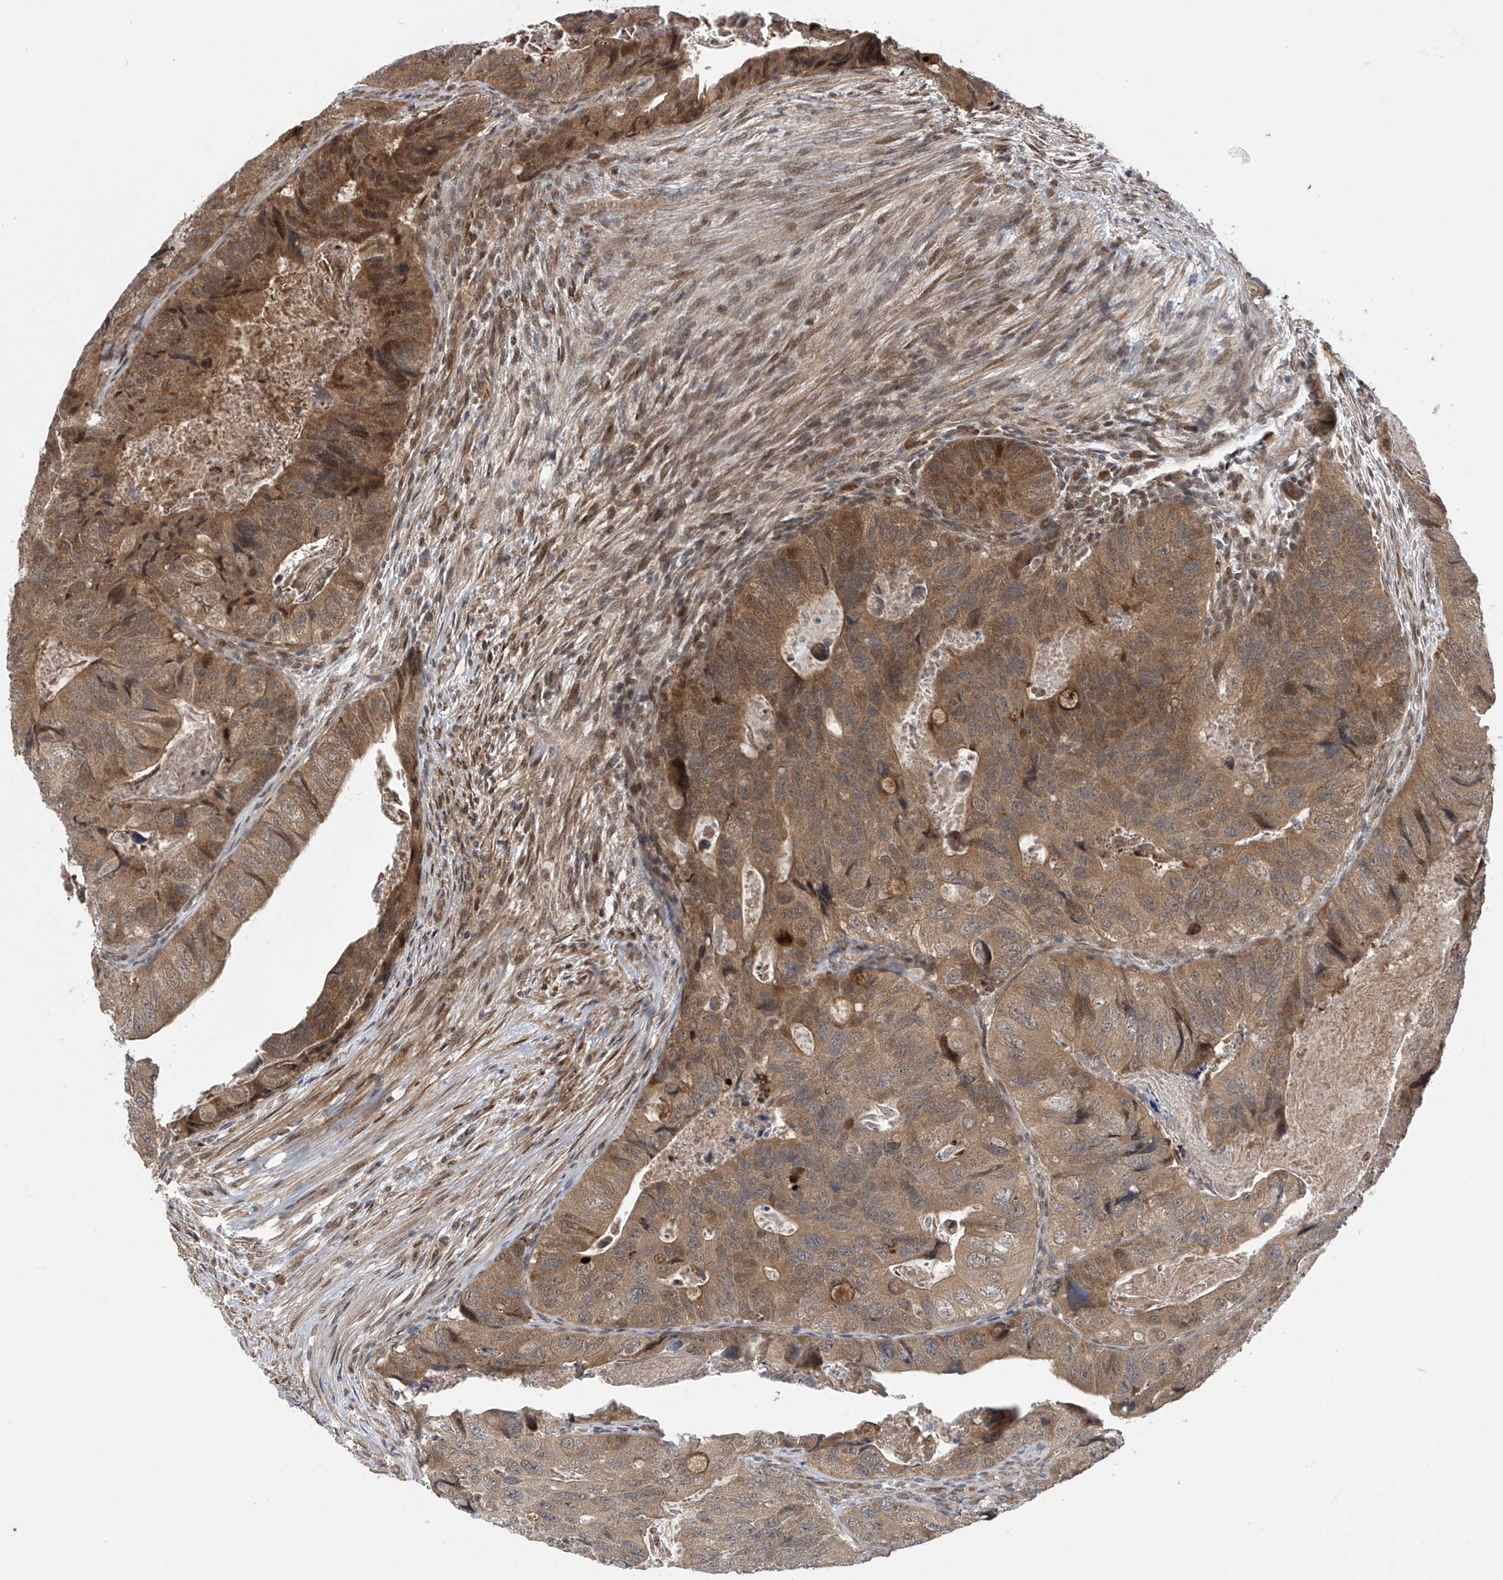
{"staining": {"intensity": "moderate", "quantity": ">75%", "location": "cytoplasmic/membranous,nuclear"}, "tissue": "colorectal cancer", "cell_type": "Tumor cells", "image_type": "cancer", "snomed": [{"axis": "morphology", "description": "Adenocarcinoma, NOS"}, {"axis": "topography", "description": "Rectum"}], "caption": "Immunohistochemical staining of human adenocarcinoma (colorectal) demonstrates medium levels of moderate cytoplasmic/membranous and nuclear expression in about >75% of tumor cells.", "gene": "ABHD13", "patient": {"sex": "male", "age": 63}}